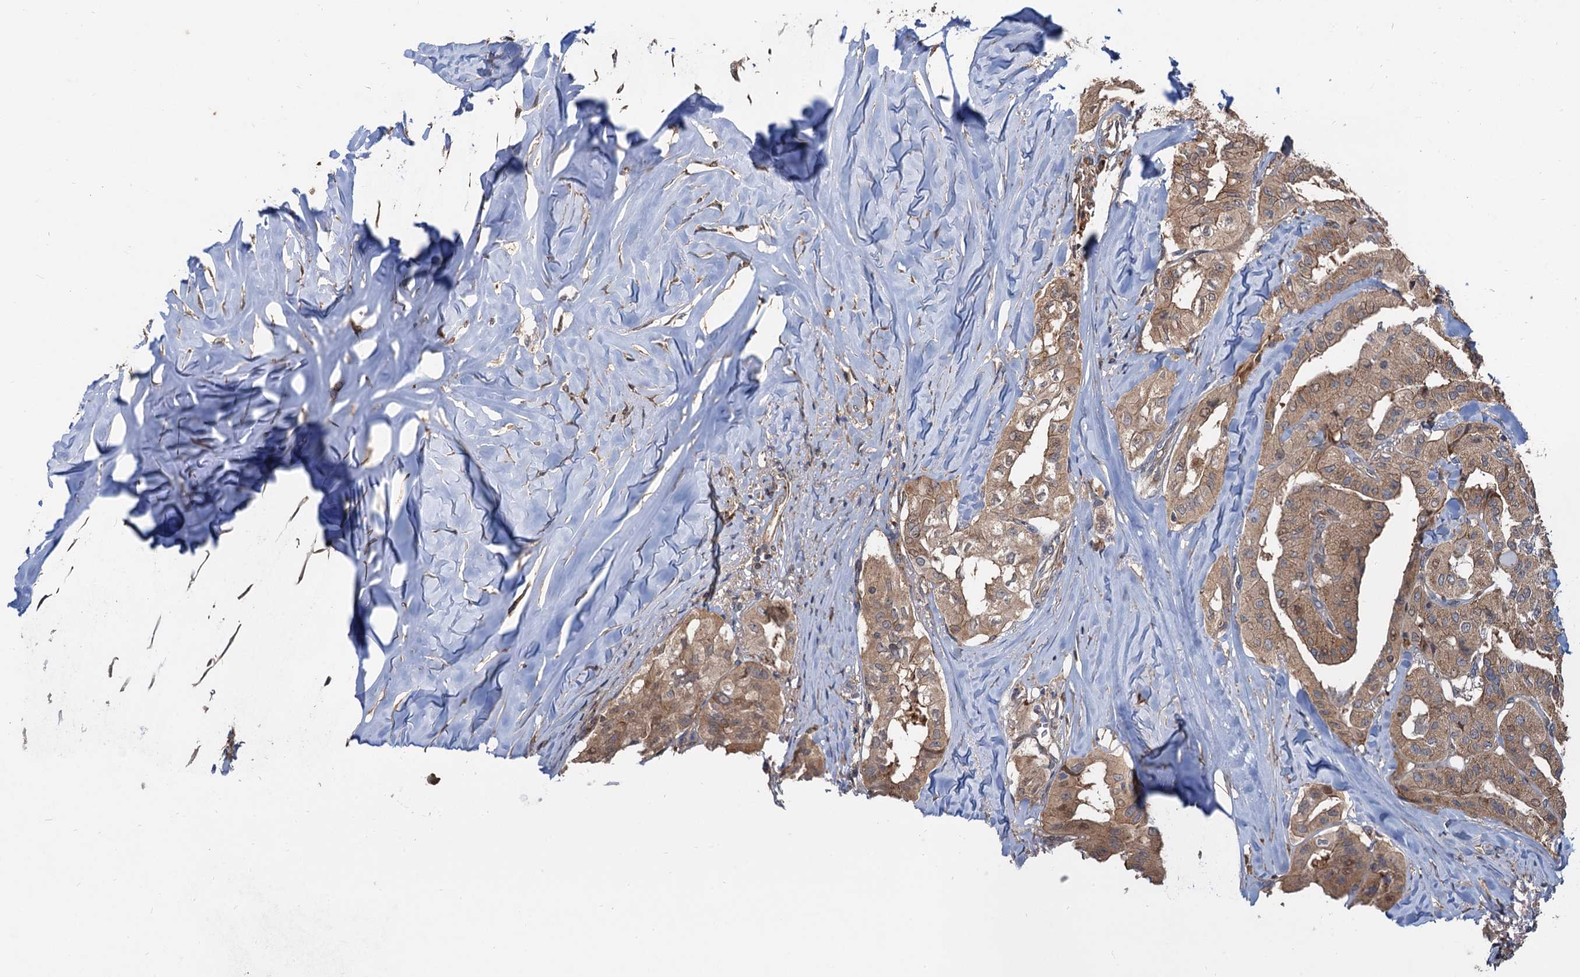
{"staining": {"intensity": "weak", "quantity": ">75%", "location": "cytoplasmic/membranous"}, "tissue": "thyroid cancer", "cell_type": "Tumor cells", "image_type": "cancer", "snomed": [{"axis": "morphology", "description": "Papillary adenocarcinoma, NOS"}, {"axis": "topography", "description": "Thyroid gland"}], "caption": "A brown stain shows weak cytoplasmic/membranous staining of a protein in human thyroid cancer (papillary adenocarcinoma) tumor cells.", "gene": "DEXI", "patient": {"sex": "female", "age": 59}}